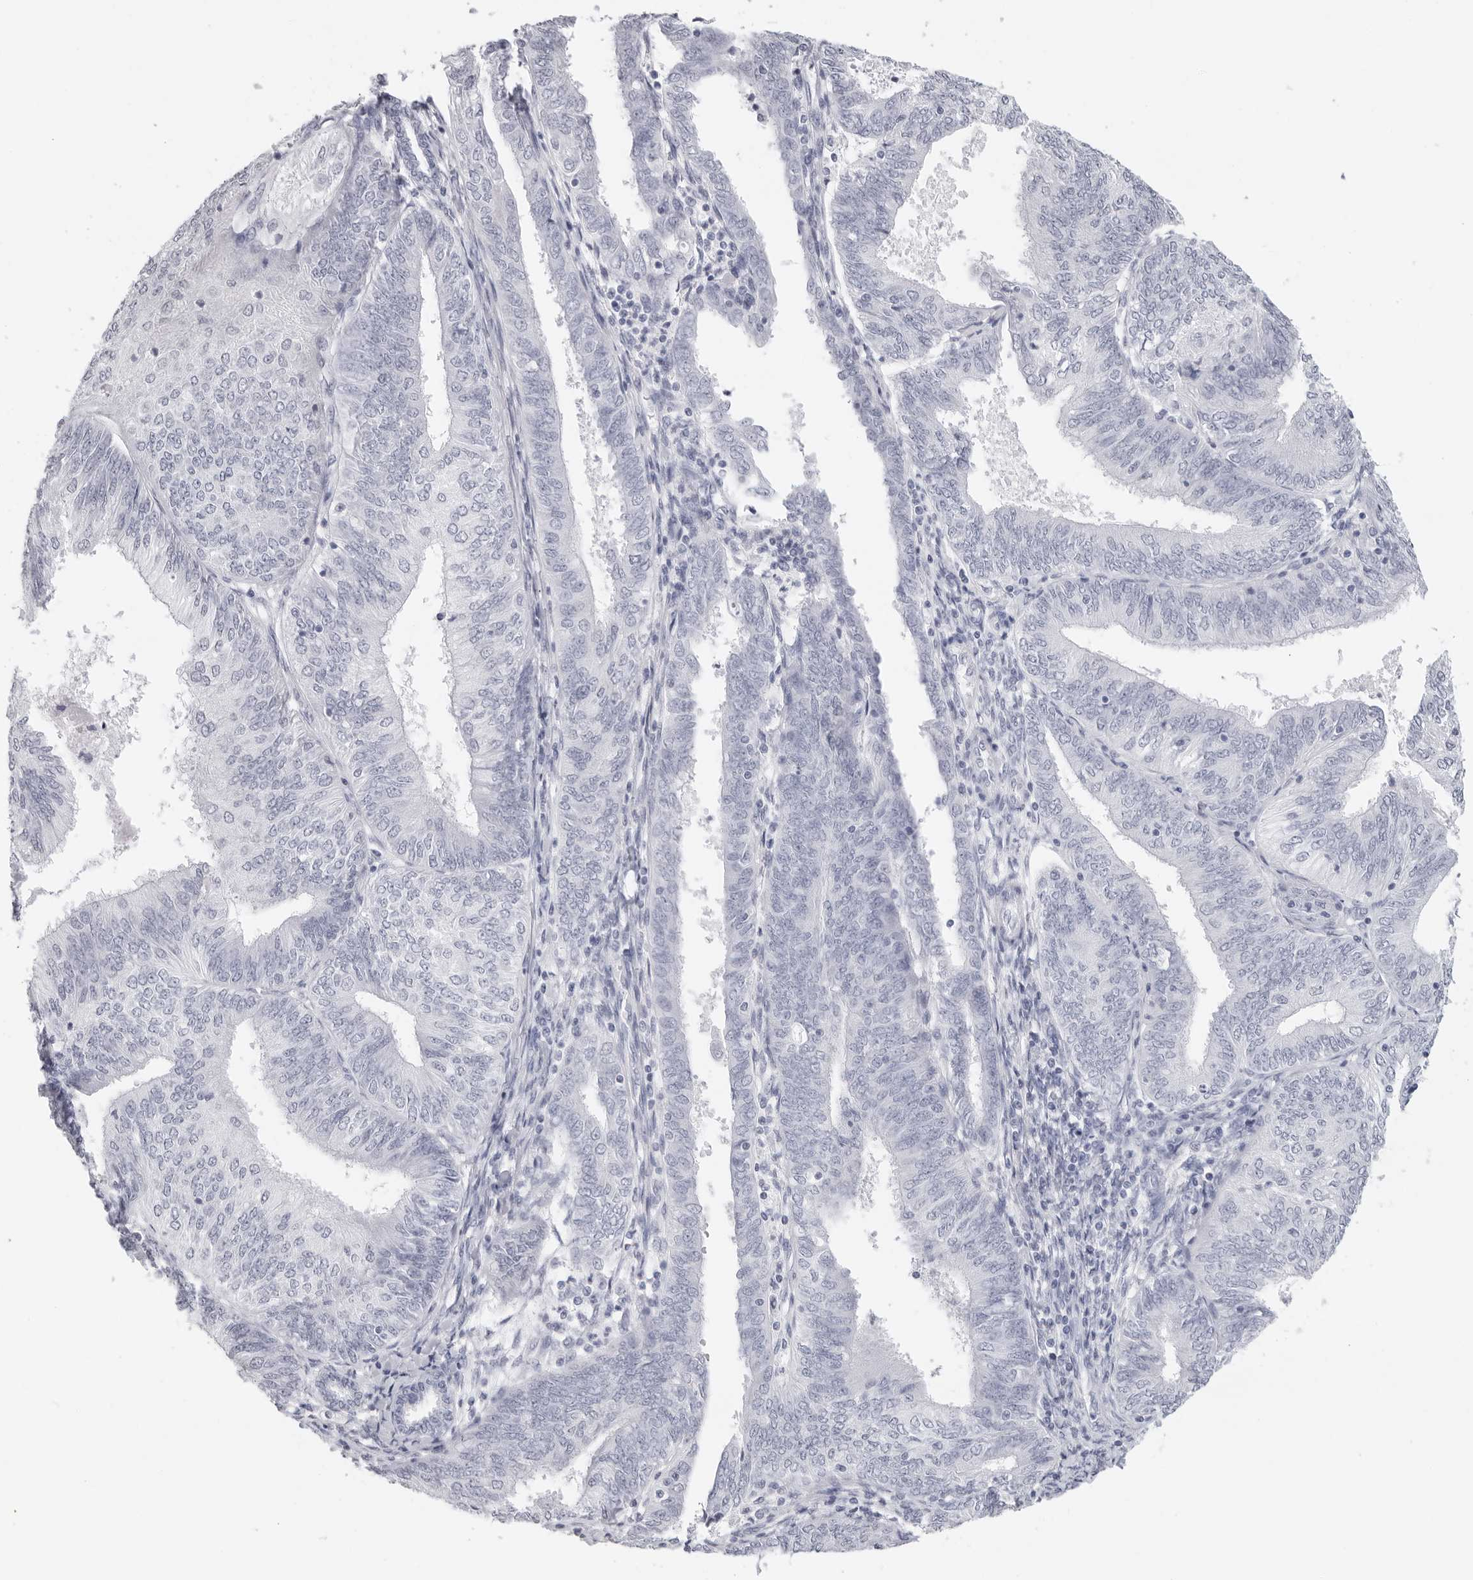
{"staining": {"intensity": "negative", "quantity": "none", "location": "none"}, "tissue": "endometrial cancer", "cell_type": "Tumor cells", "image_type": "cancer", "snomed": [{"axis": "morphology", "description": "Adenocarcinoma, NOS"}, {"axis": "topography", "description": "Endometrium"}], "caption": "Tumor cells show no significant protein positivity in adenocarcinoma (endometrial).", "gene": "AGMAT", "patient": {"sex": "female", "age": 58}}